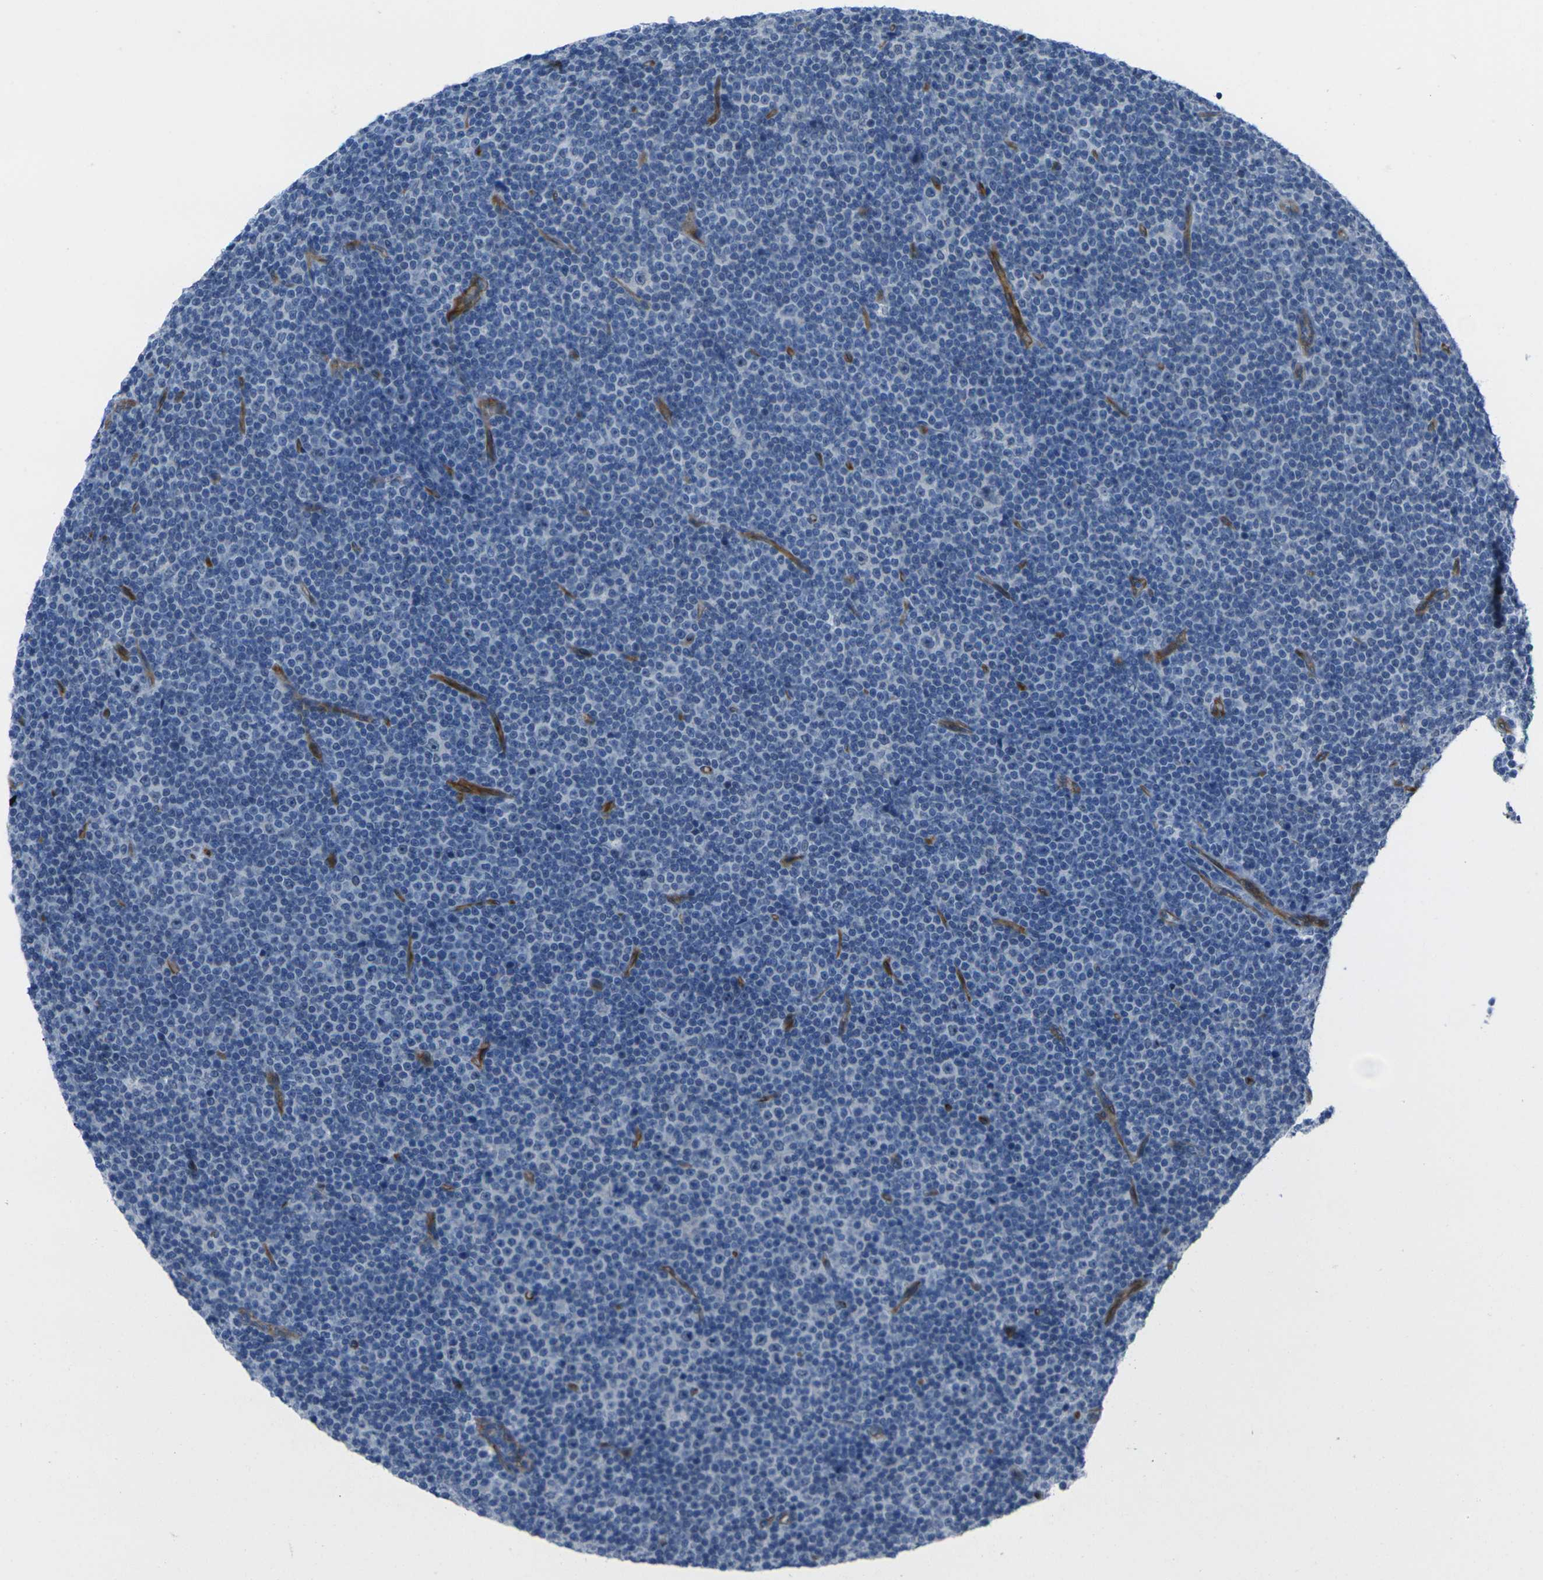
{"staining": {"intensity": "negative", "quantity": "none", "location": "none"}, "tissue": "lymphoma", "cell_type": "Tumor cells", "image_type": "cancer", "snomed": [{"axis": "morphology", "description": "Malignant lymphoma, non-Hodgkin's type, Low grade"}, {"axis": "topography", "description": "Lymph node"}], "caption": "This is a micrograph of immunohistochemistry staining of lymphoma, which shows no expression in tumor cells.", "gene": "HSPA12B", "patient": {"sex": "female", "age": 67}}